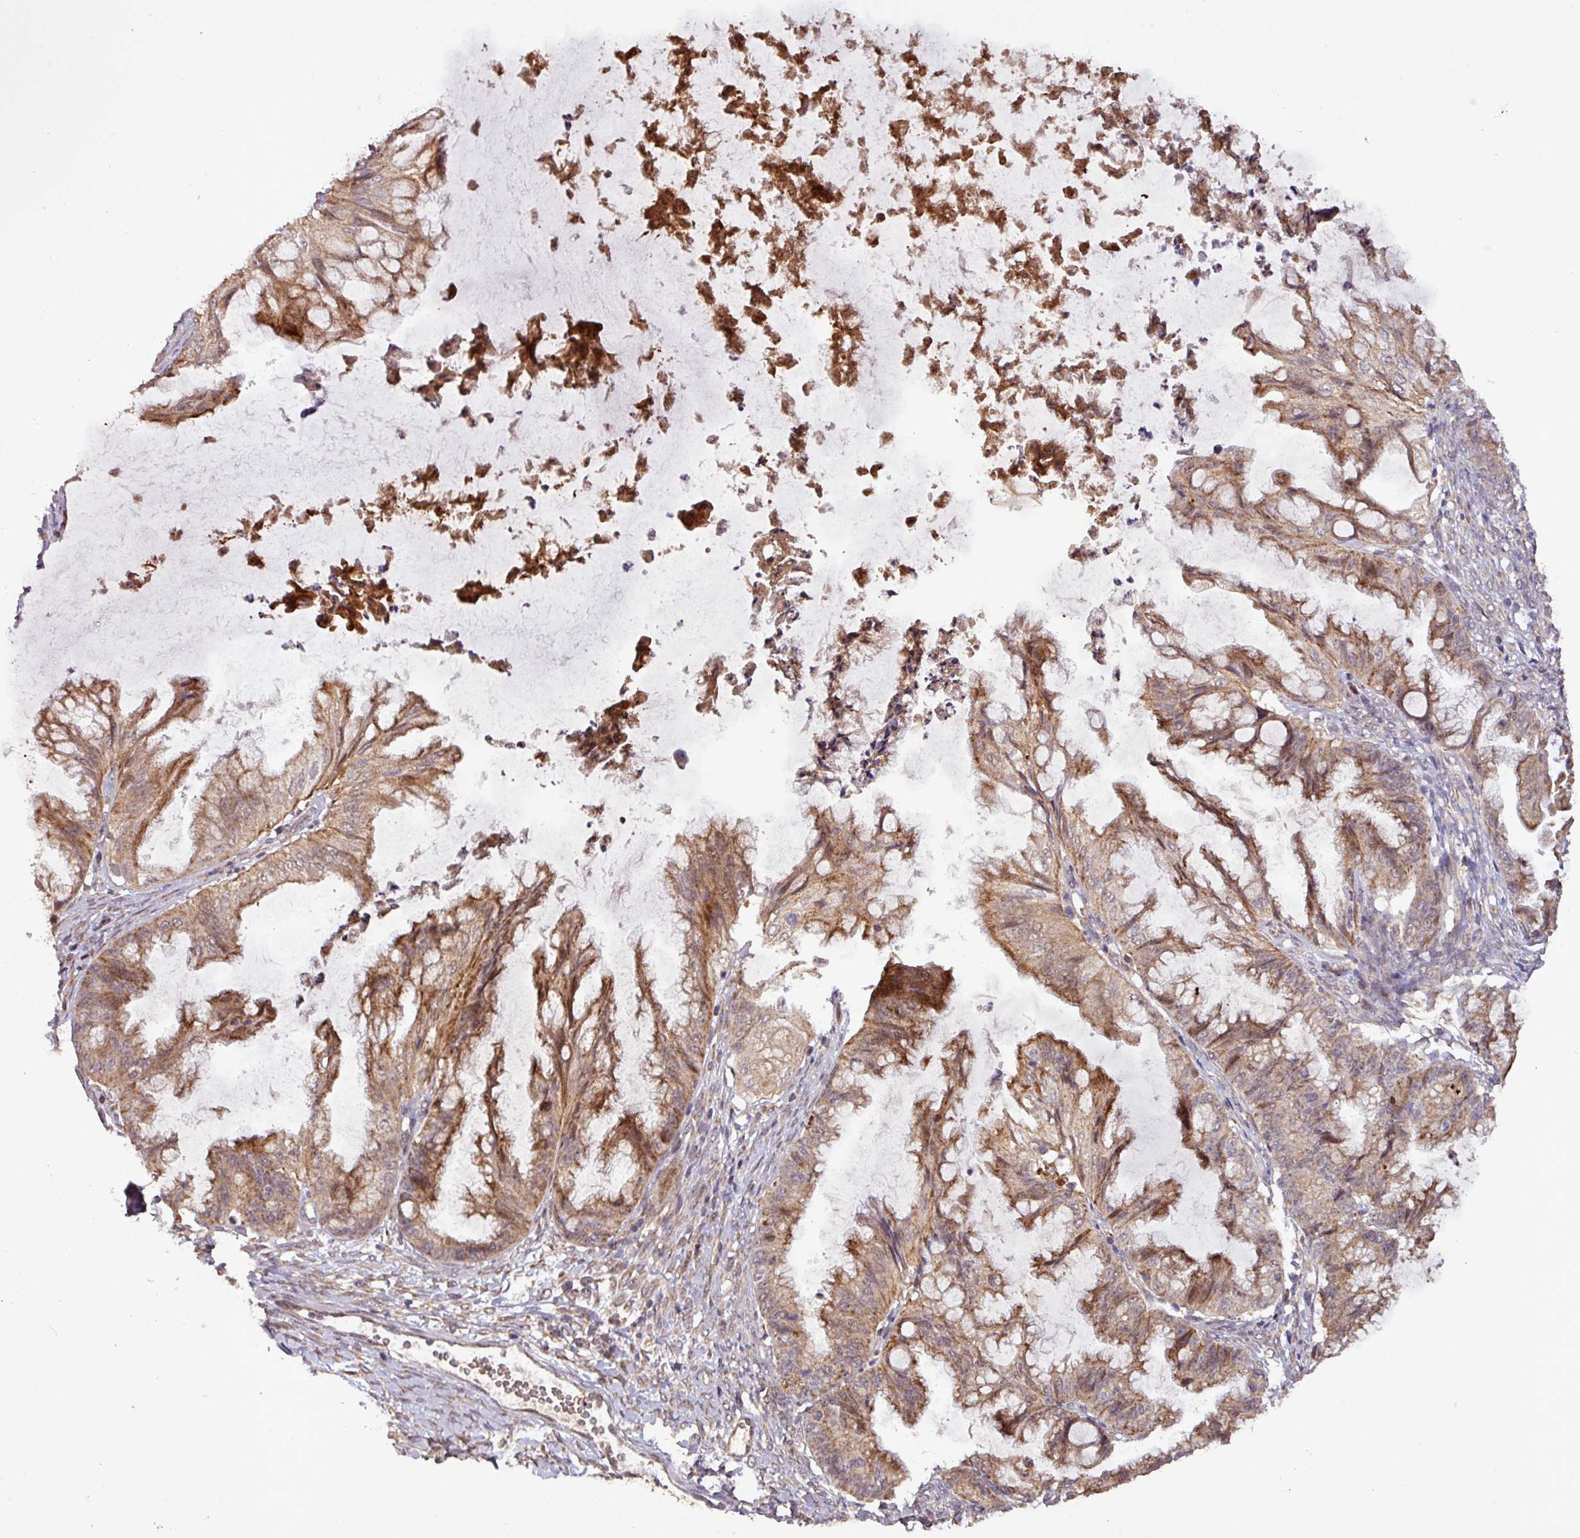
{"staining": {"intensity": "moderate", "quantity": ">75%", "location": "cytoplasmic/membranous"}, "tissue": "ovarian cancer", "cell_type": "Tumor cells", "image_type": "cancer", "snomed": [{"axis": "morphology", "description": "Cystadenocarcinoma, mucinous, NOS"}, {"axis": "topography", "description": "Ovary"}], "caption": "A histopathology image showing moderate cytoplasmic/membranous staining in approximately >75% of tumor cells in ovarian cancer, as visualized by brown immunohistochemical staining.", "gene": "YPEL3", "patient": {"sex": "female", "age": 35}}